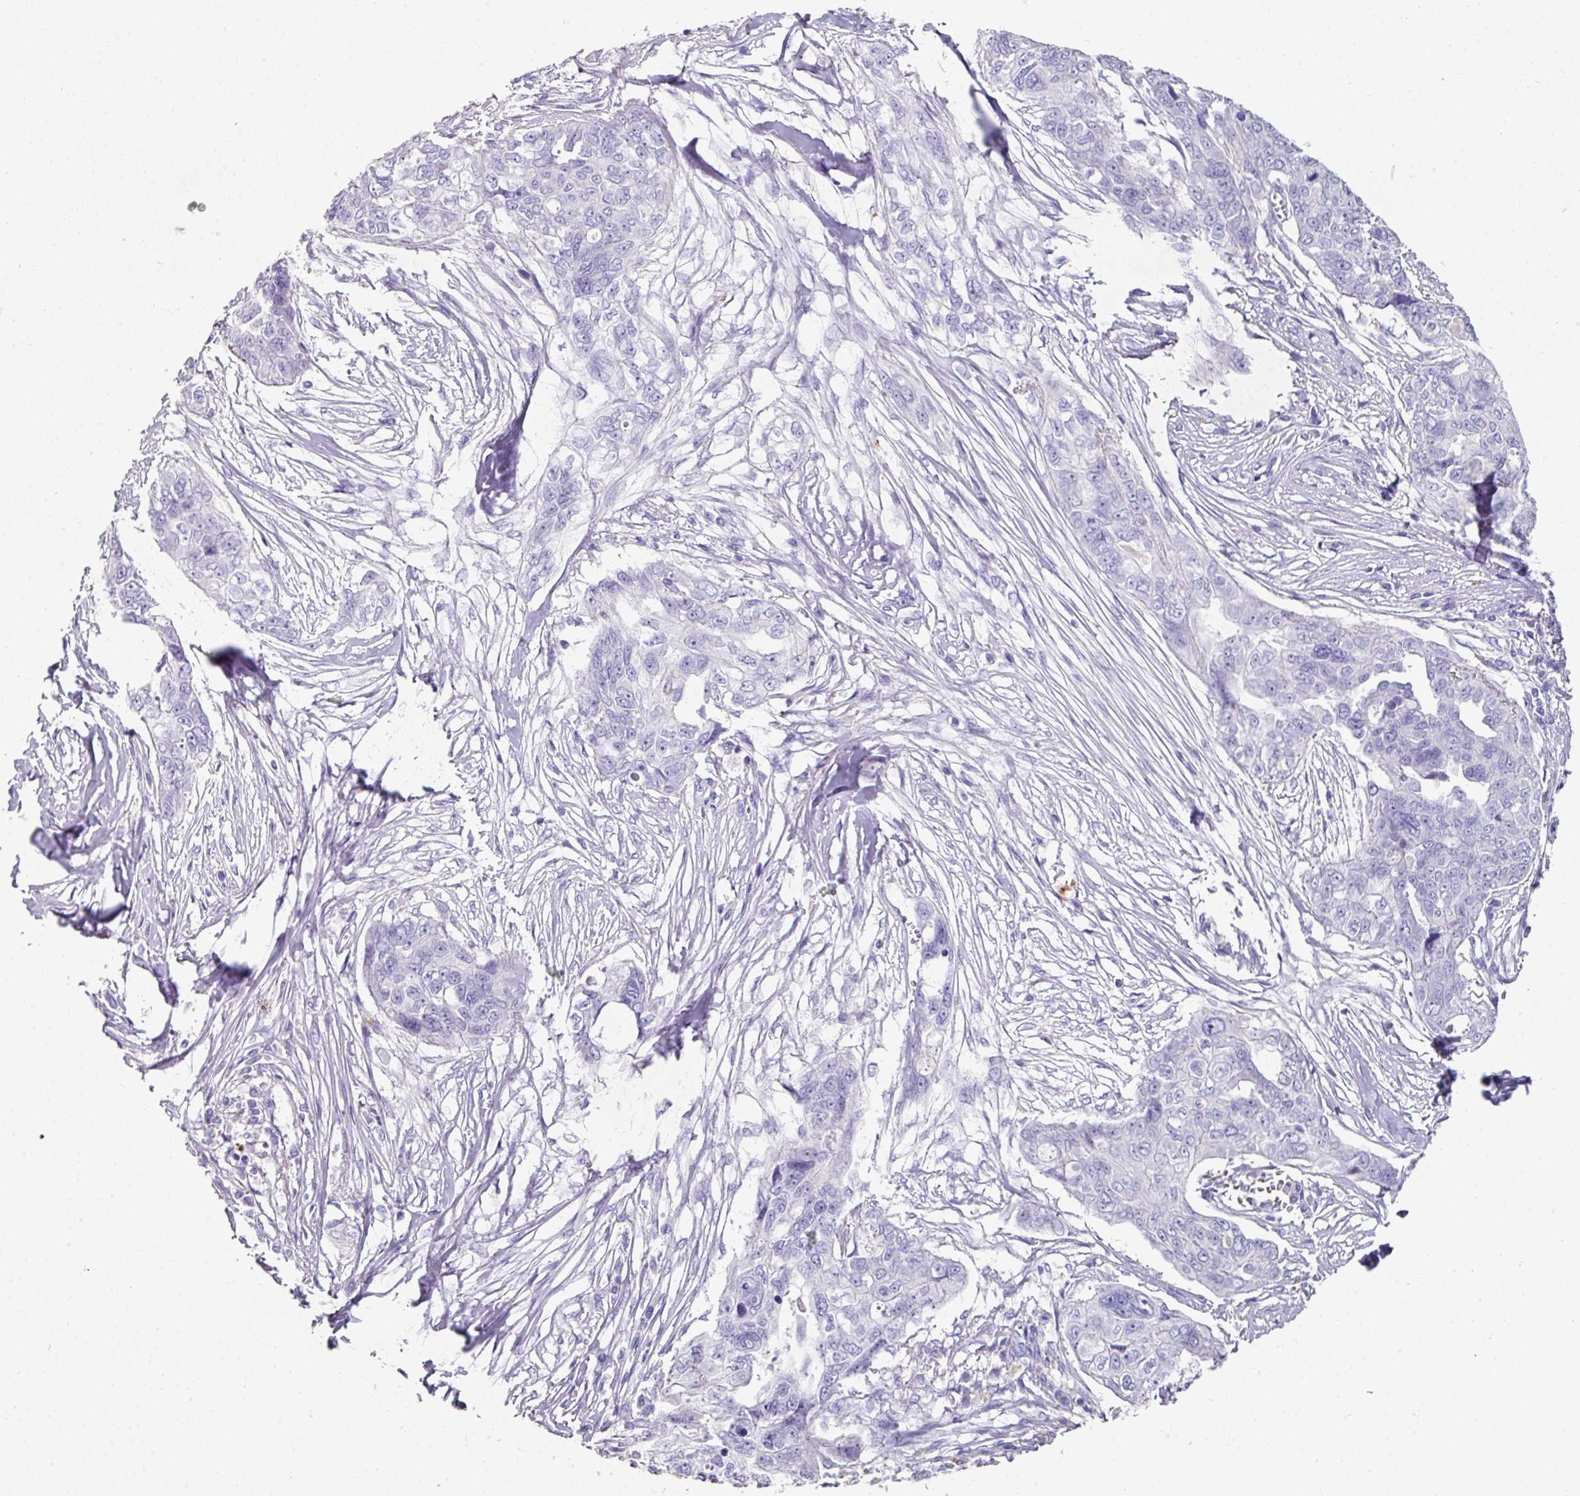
{"staining": {"intensity": "negative", "quantity": "none", "location": "none"}, "tissue": "ovarian cancer", "cell_type": "Tumor cells", "image_type": "cancer", "snomed": [{"axis": "morphology", "description": "Carcinoma, endometroid"}, {"axis": "topography", "description": "Ovary"}], "caption": "A high-resolution image shows immunohistochemistry (IHC) staining of ovarian cancer, which exhibits no significant expression in tumor cells.", "gene": "CPVL", "patient": {"sex": "female", "age": 70}}